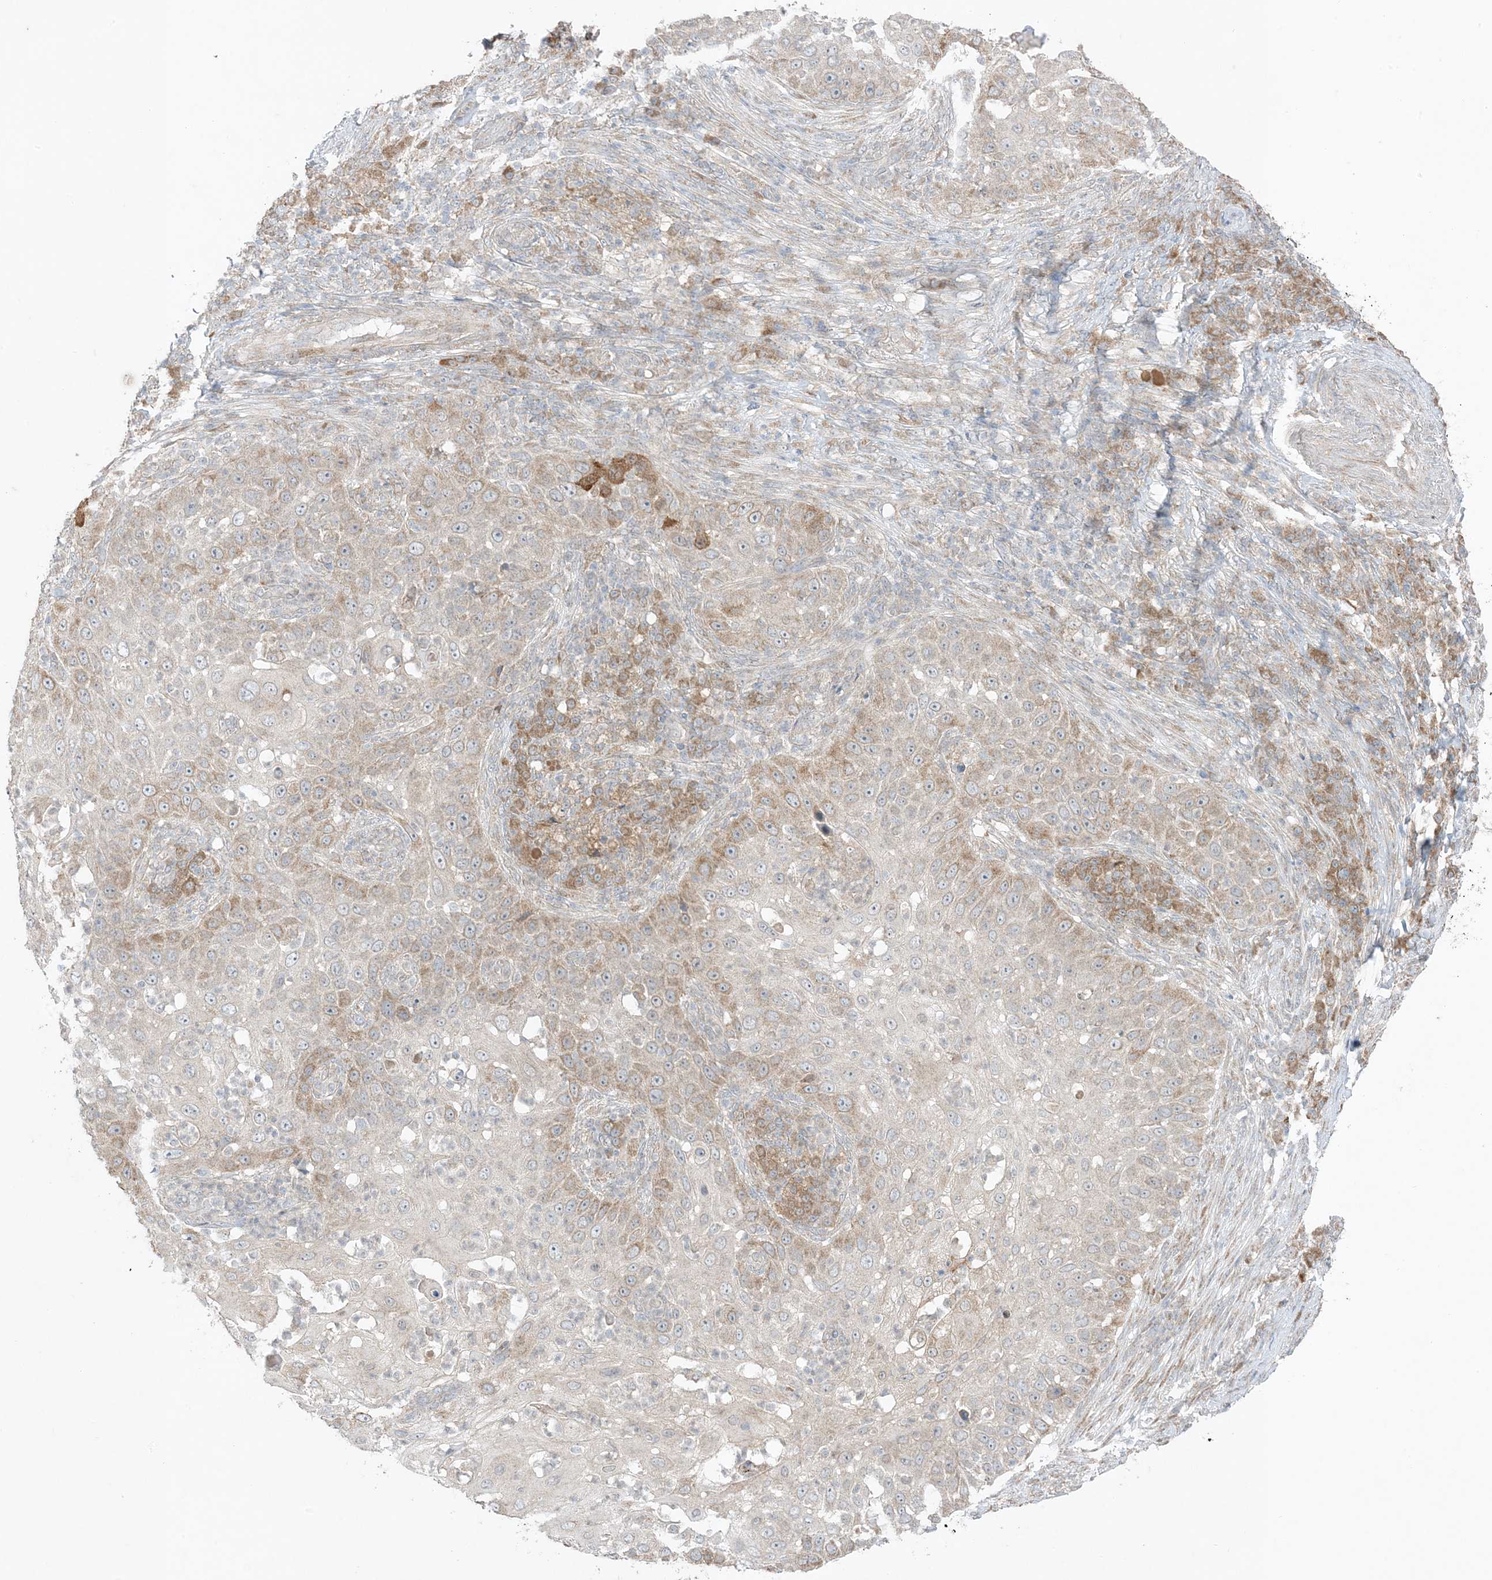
{"staining": {"intensity": "moderate", "quantity": "<25%", "location": "cytoplasmic/membranous"}, "tissue": "skin cancer", "cell_type": "Tumor cells", "image_type": "cancer", "snomed": [{"axis": "morphology", "description": "Squamous cell carcinoma, NOS"}, {"axis": "topography", "description": "Skin"}], "caption": "This micrograph shows skin cancer stained with immunohistochemistry (IHC) to label a protein in brown. The cytoplasmic/membranous of tumor cells show moderate positivity for the protein. Nuclei are counter-stained blue.", "gene": "ODC1", "patient": {"sex": "female", "age": 44}}